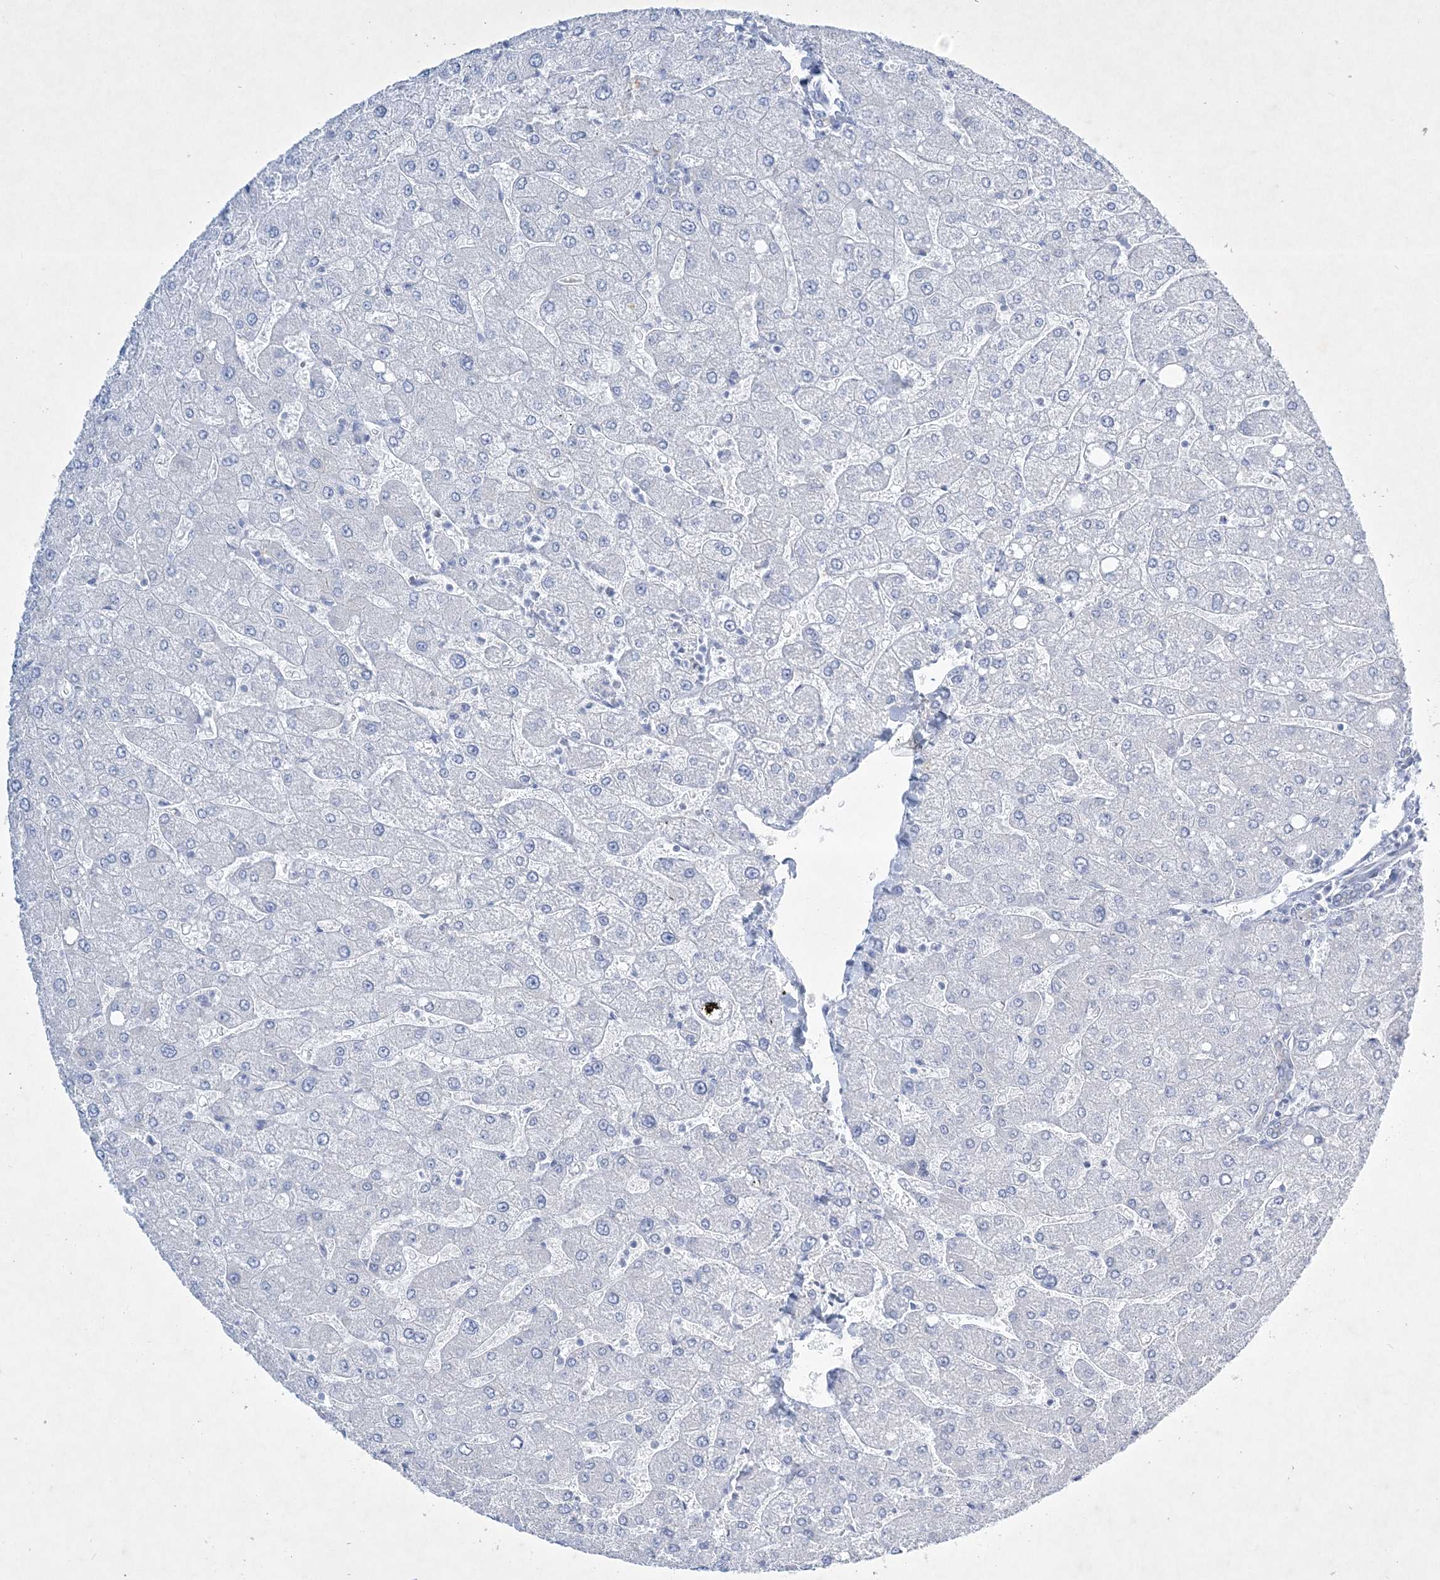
{"staining": {"intensity": "weak", "quantity": "25%-75%", "location": "cytoplasmic/membranous"}, "tissue": "liver", "cell_type": "Cholangiocytes", "image_type": "normal", "snomed": [{"axis": "morphology", "description": "Normal tissue, NOS"}, {"axis": "topography", "description": "Liver"}], "caption": "Human liver stained for a protein (brown) exhibits weak cytoplasmic/membranous positive positivity in about 25%-75% of cholangiocytes.", "gene": "FARSB", "patient": {"sex": "male", "age": 55}}